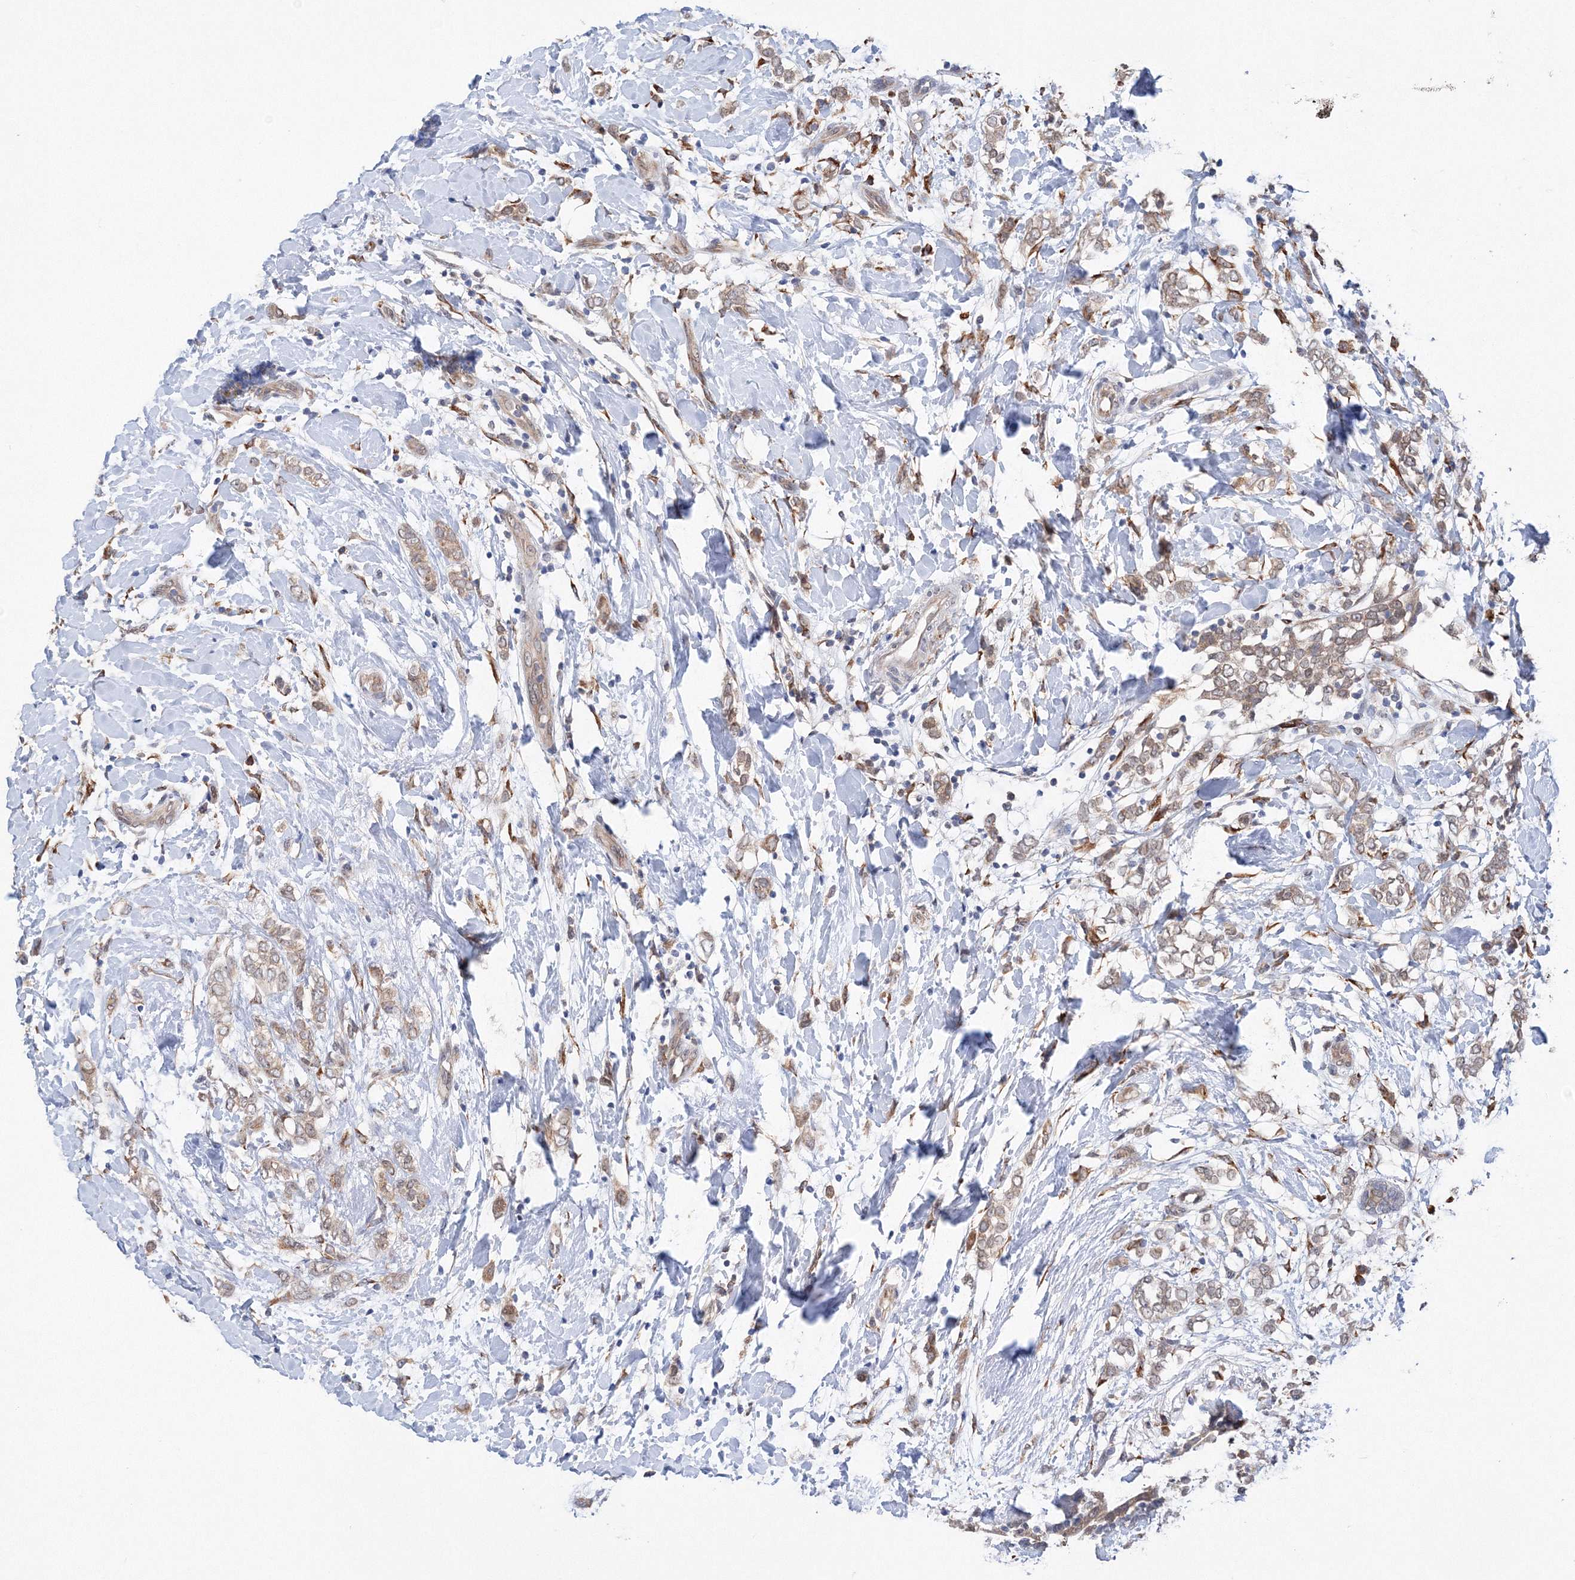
{"staining": {"intensity": "weak", "quantity": "25%-75%", "location": "cytoplasmic/membranous"}, "tissue": "breast cancer", "cell_type": "Tumor cells", "image_type": "cancer", "snomed": [{"axis": "morphology", "description": "Normal tissue, NOS"}, {"axis": "morphology", "description": "Lobular carcinoma"}, {"axis": "topography", "description": "Breast"}], "caption": "An image showing weak cytoplasmic/membranous positivity in approximately 25%-75% of tumor cells in breast cancer (lobular carcinoma), as visualized by brown immunohistochemical staining.", "gene": "DIS3L2", "patient": {"sex": "female", "age": 47}}